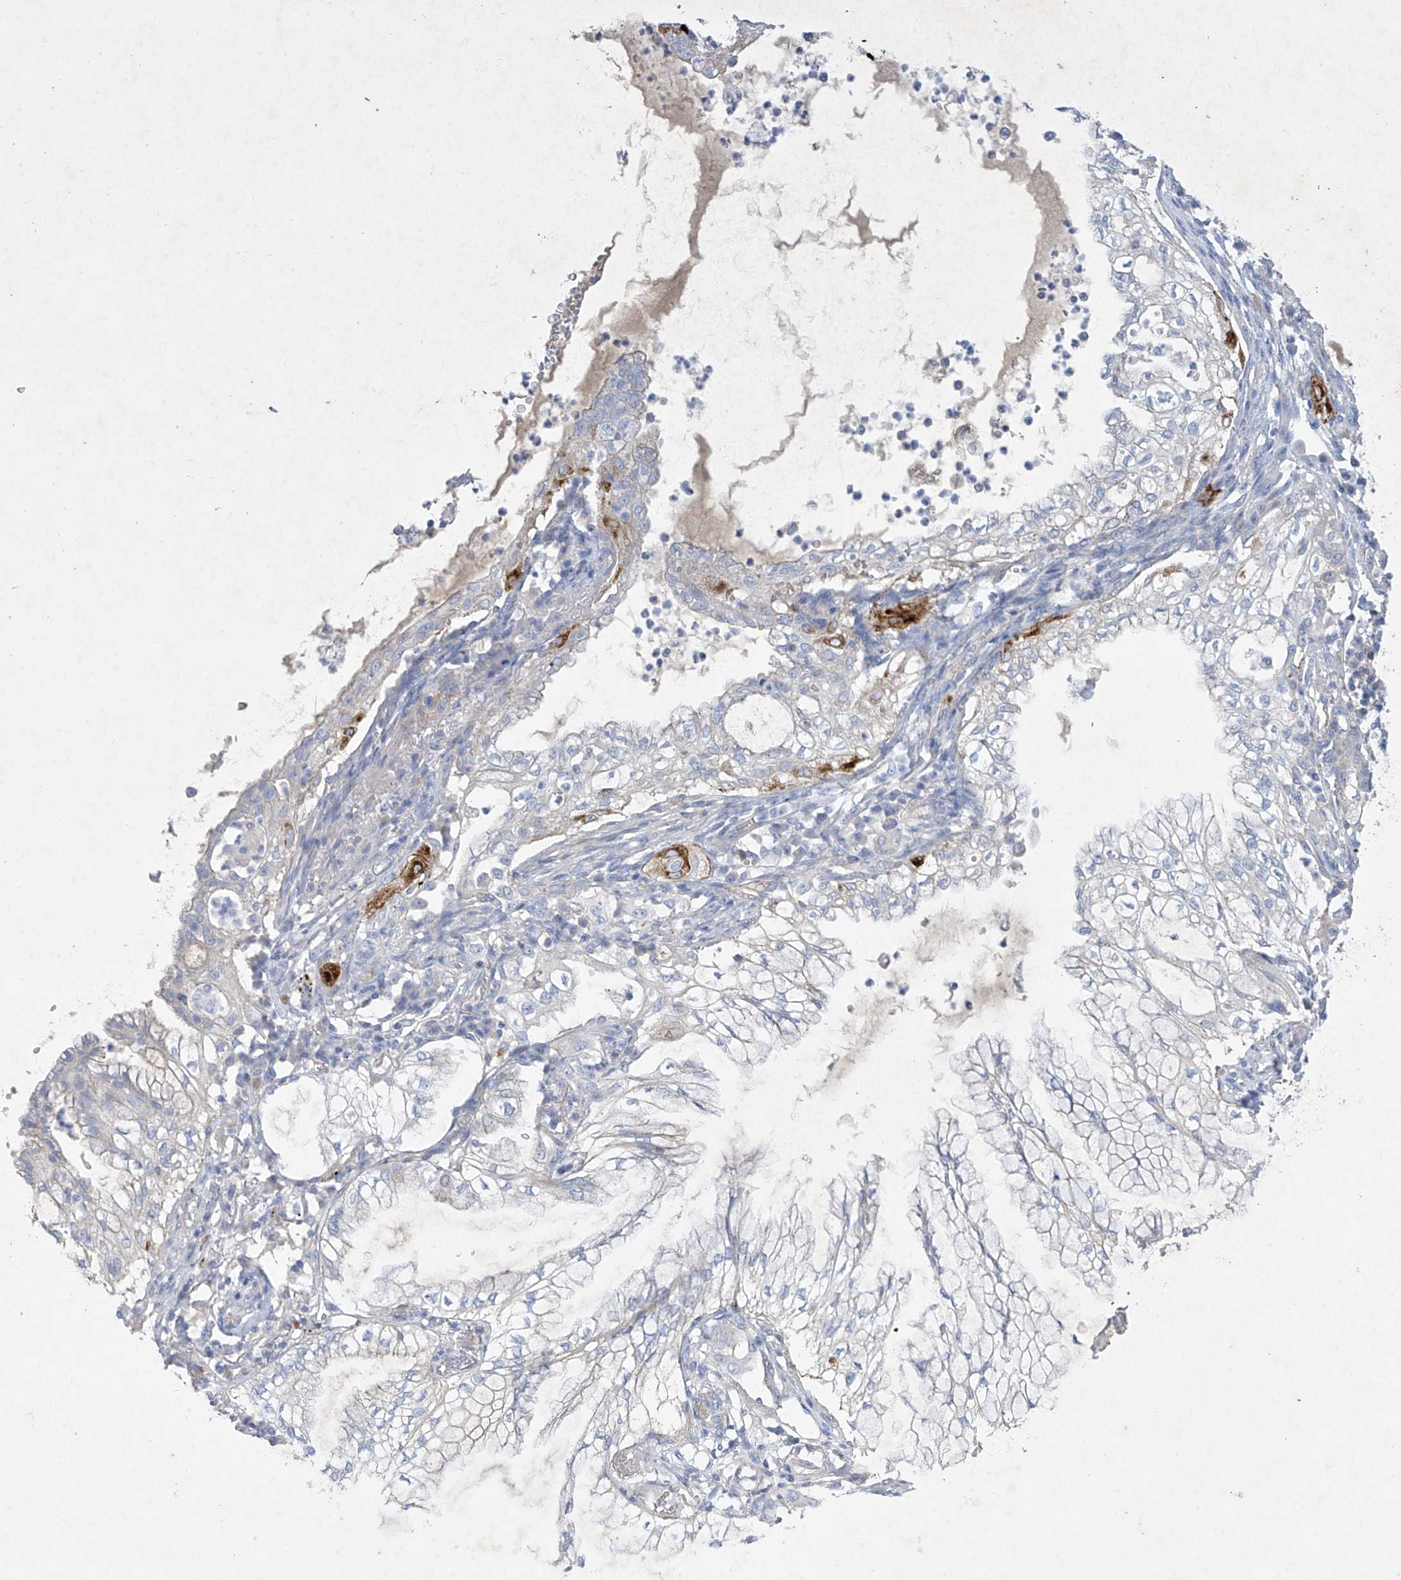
{"staining": {"intensity": "negative", "quantity": "none", "location": "none"}, "tissue": "lung cancer", "cell_type": "Tumor cells", "image_type": "cancer", "snomed": [{"axis": "morphology", "description": "Adenocarcinoma, NOS"}, {"axis": "topography", "description": "Lung"}], "caption": "DAB (3,3'-diaminobenzidine) immunohistochemical staining of lung adenocarcinoma demonstrates no significant expression in tumor cells.", "gene": "PRSS12", "patient": {"sex": "female", "age": 70}}